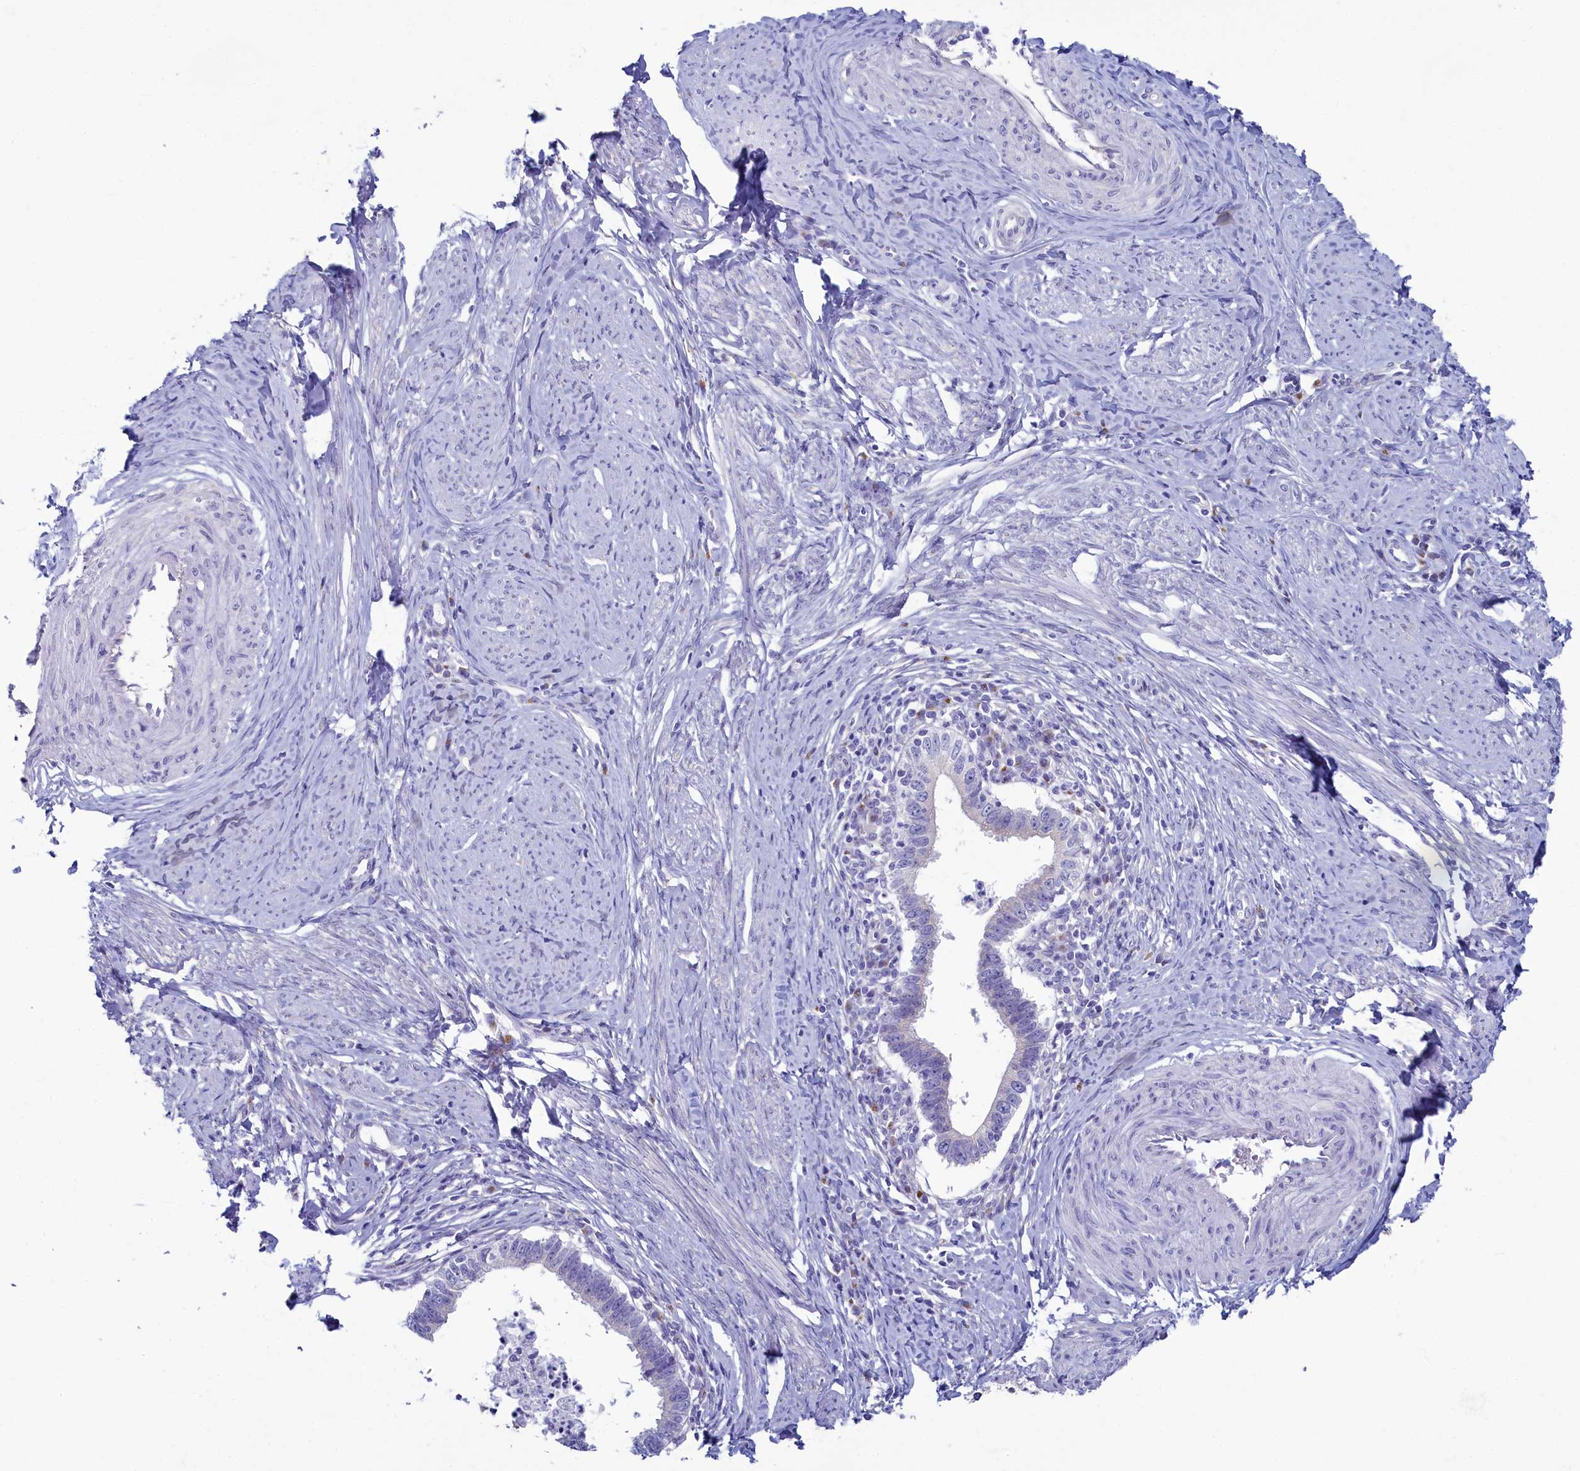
{"staining": {"intensity": "negative", "quantity": "none", "location": "none"}, "tissue": "cervical cancer", "cell_type": "Tumor cells", "image_type": "cancer", "snomed": [{"axis": "morphology", "description": "Adenocarcinoma, NOS"}, {"axis": "topography", "description": "Cervix"}], "caption": "Immunohistochemical staining of cervical adenocarcinoma demonstrates no significant expression in tumor cells.", "gene": "SKA3", "patient": {"sex": "female", "age": 36}}